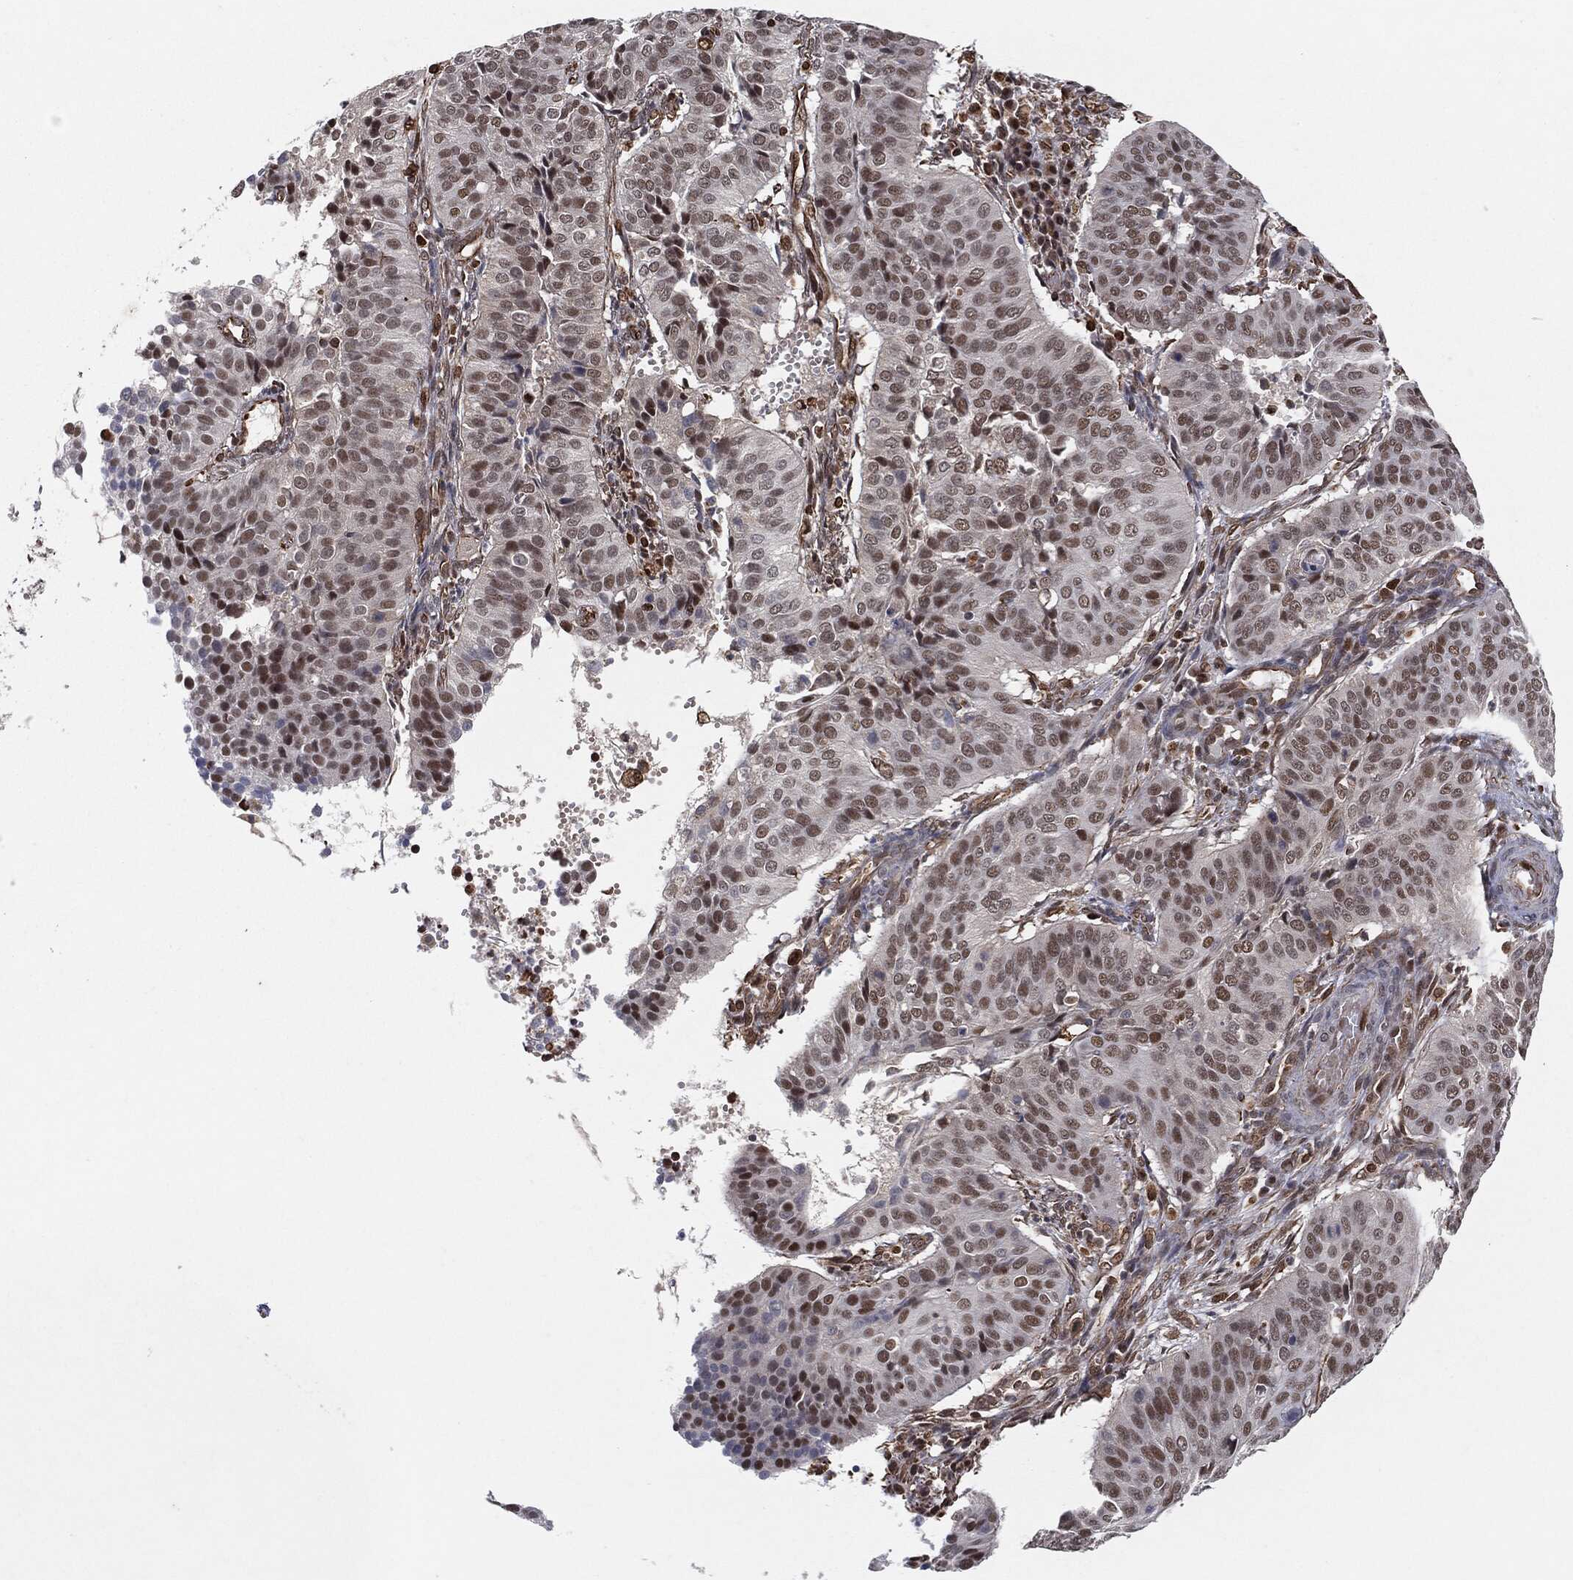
{"staining": {"intensity": "strong", "quantity": "25%-75%", "location": "nuclear"}, "tissue": "cervical cancer", "cell_type": "Tumor cells", "image_type": "cancer", "snomed": [{"axis": "morphology", "description": "Normal tissue, NOS"}, {"axis": "morphology", "description": "Squamous cell carcinoma, NOS"}, {"axis": "topography", "description": "Cervix"}], "caption": "Human cervical squamous cell carcinoma stained for a protein (brown) exhibits strong nuclear positive expression in approximately 25%-75% of tumor cells.", "gene": "TP53RK", "patient": {"sex": "female", "age": 39}}